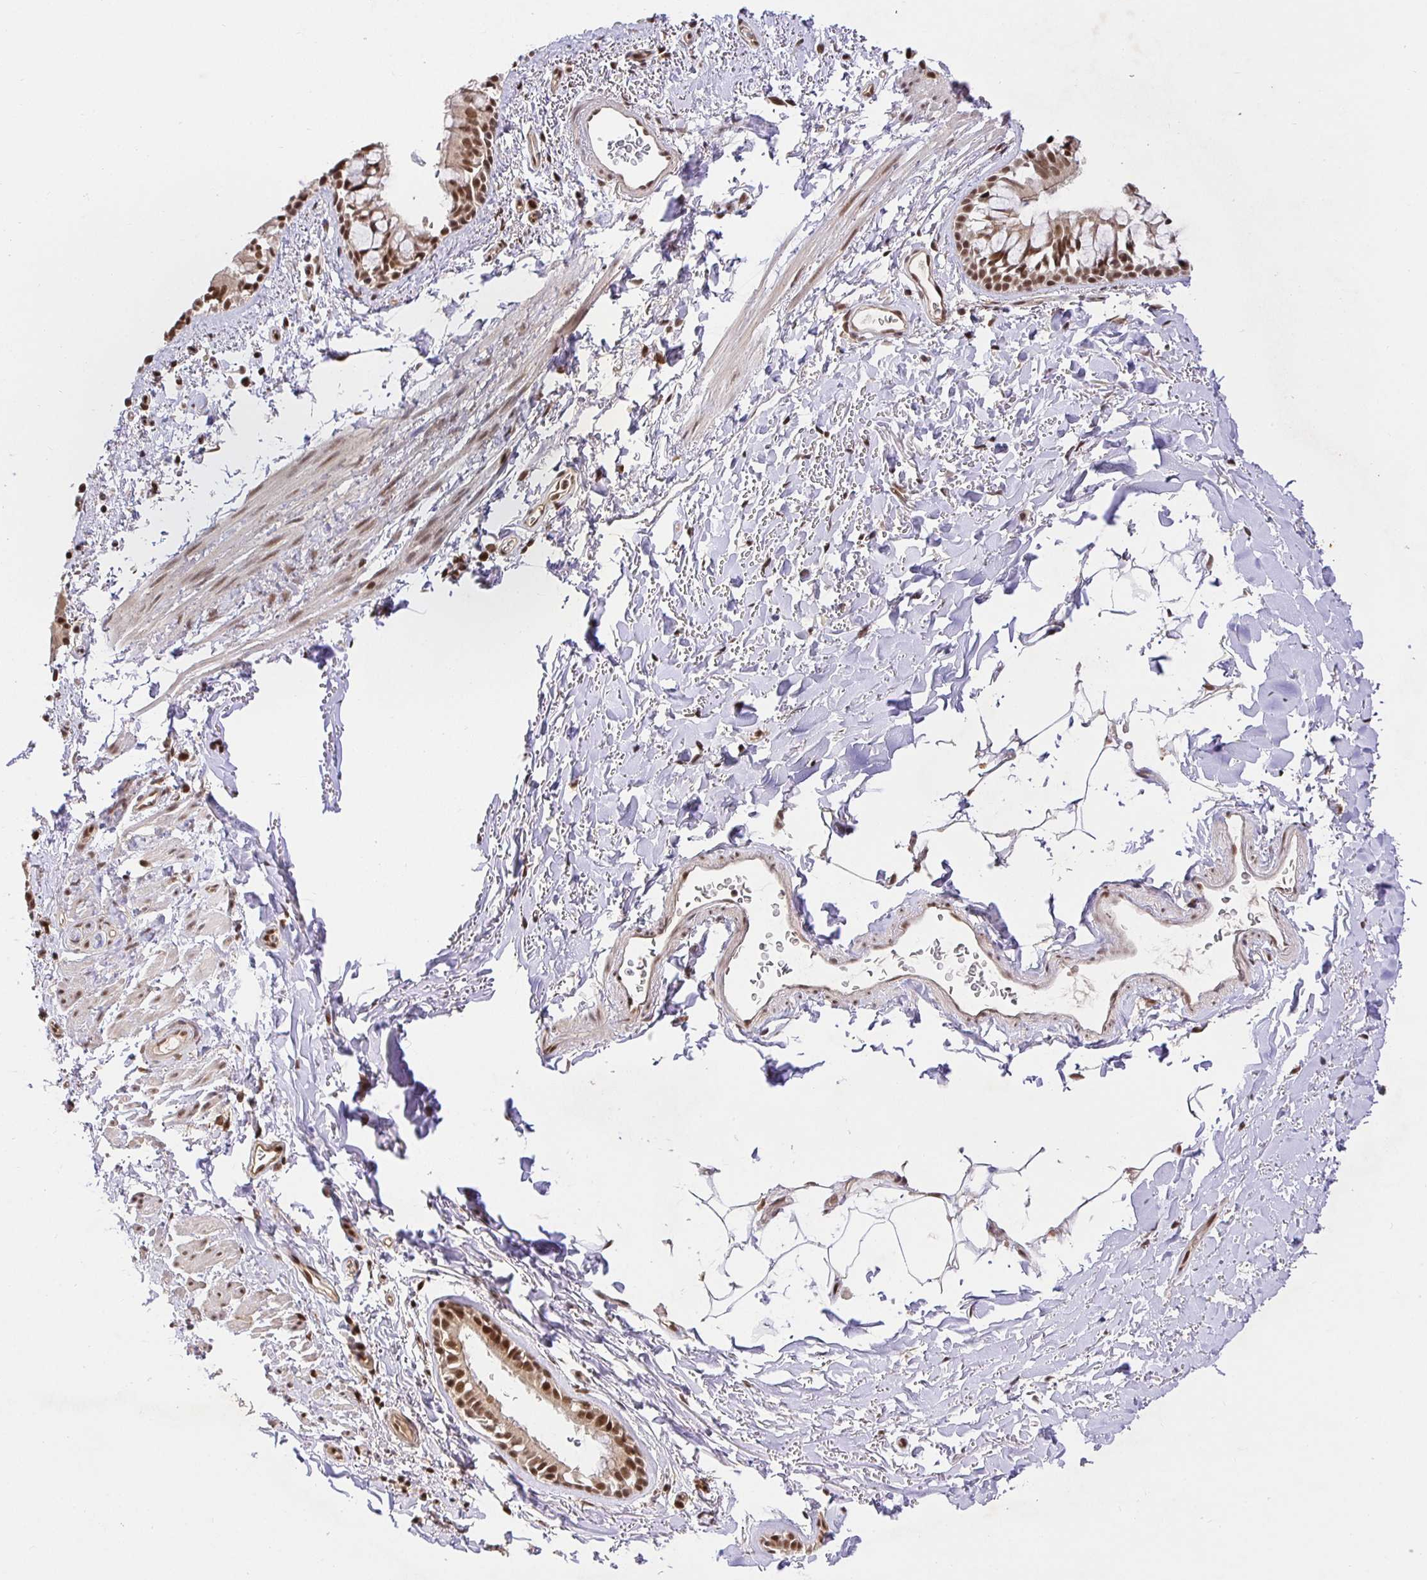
{"staining": {"intensity": "moderate", "quantity": ">75%", "location": "nuclear"}, "tissue": "bronchus", "cell_type": "Respiratory epithelial cells", "image_type": "normal", "snomed": [{"axis": "morphology", "description": "Normal tissue, NOS"}, {"axis": "topography", "description": "Lymph node"}, {"axis": "topography", "description": "Cartilage tissue"}, {"axis": "topography", "description": "Bronchus"}], "caption": "High-power microscopy captured an IHC micrograph of normal bronchus, revealing moderate nuclear staining in about >75% of respiratory epithelial cells.", "gene": "USF1", "patient": {"sex": "female", "age": 70}}